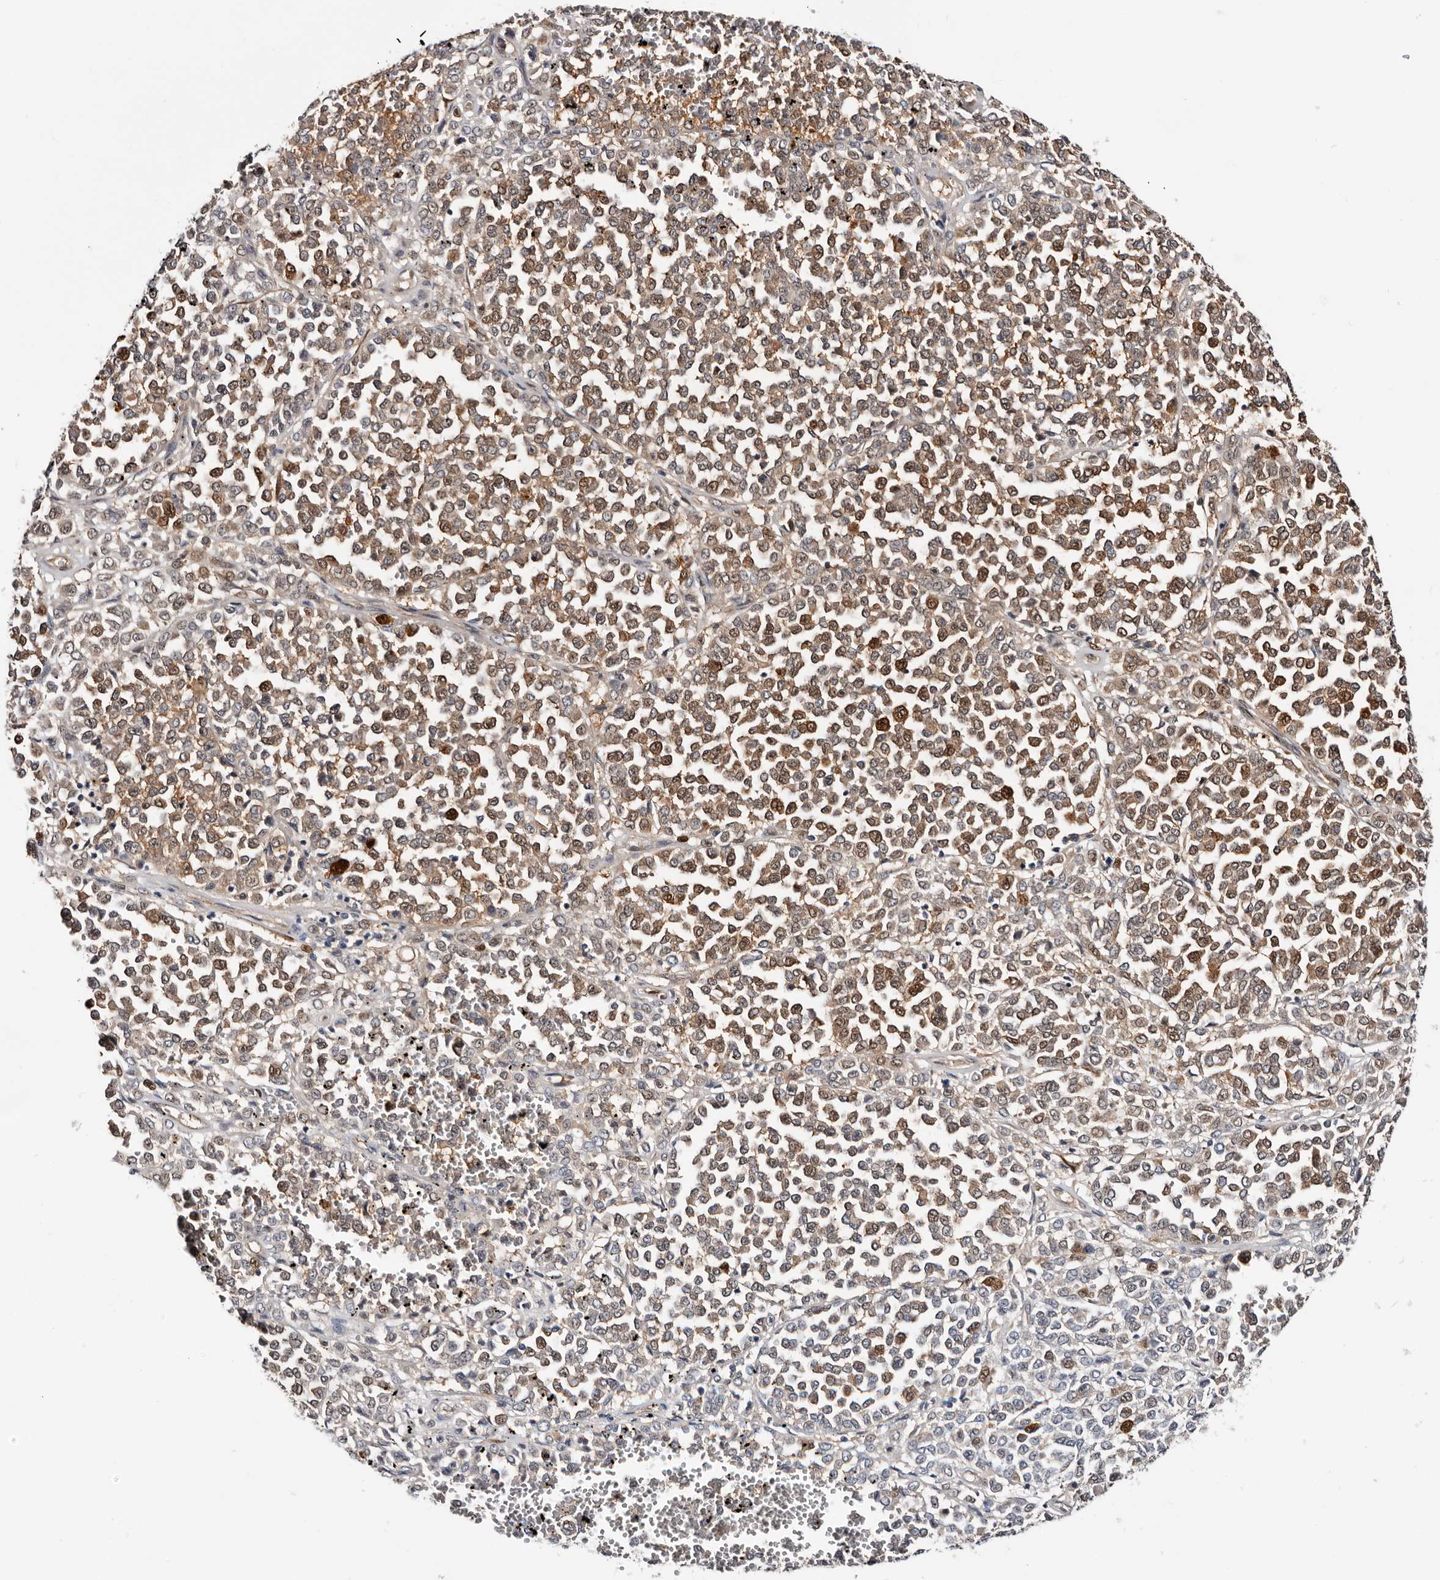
{"staining": {"intensity": "moderate", "quantity": ">75%", "location": "cytoplasmic/membranous"}, "tissue": "melanoma", "cell_type": "Tumor cells", "image_type": "cancer", "snomed": [{"axis": "morphology", "description": "Malignant melanoma, Metastatic site"}, {"axis": "topography", "description": "Pancreas"}], "caption": "Immunohistochemistry photomicrograph of neoplastic tissue: malignant melanoma (metastatic site) stained using immunohistochemistry (IHC) exhibits medium levels of moderate protein expression localized specifically in the cytoplasmic/membranous of tumor cells, appearing as a cytoplasmic/membranous brown color.", "gene": "TP53I3", "patient": {"sex": "female", "age": 30}}